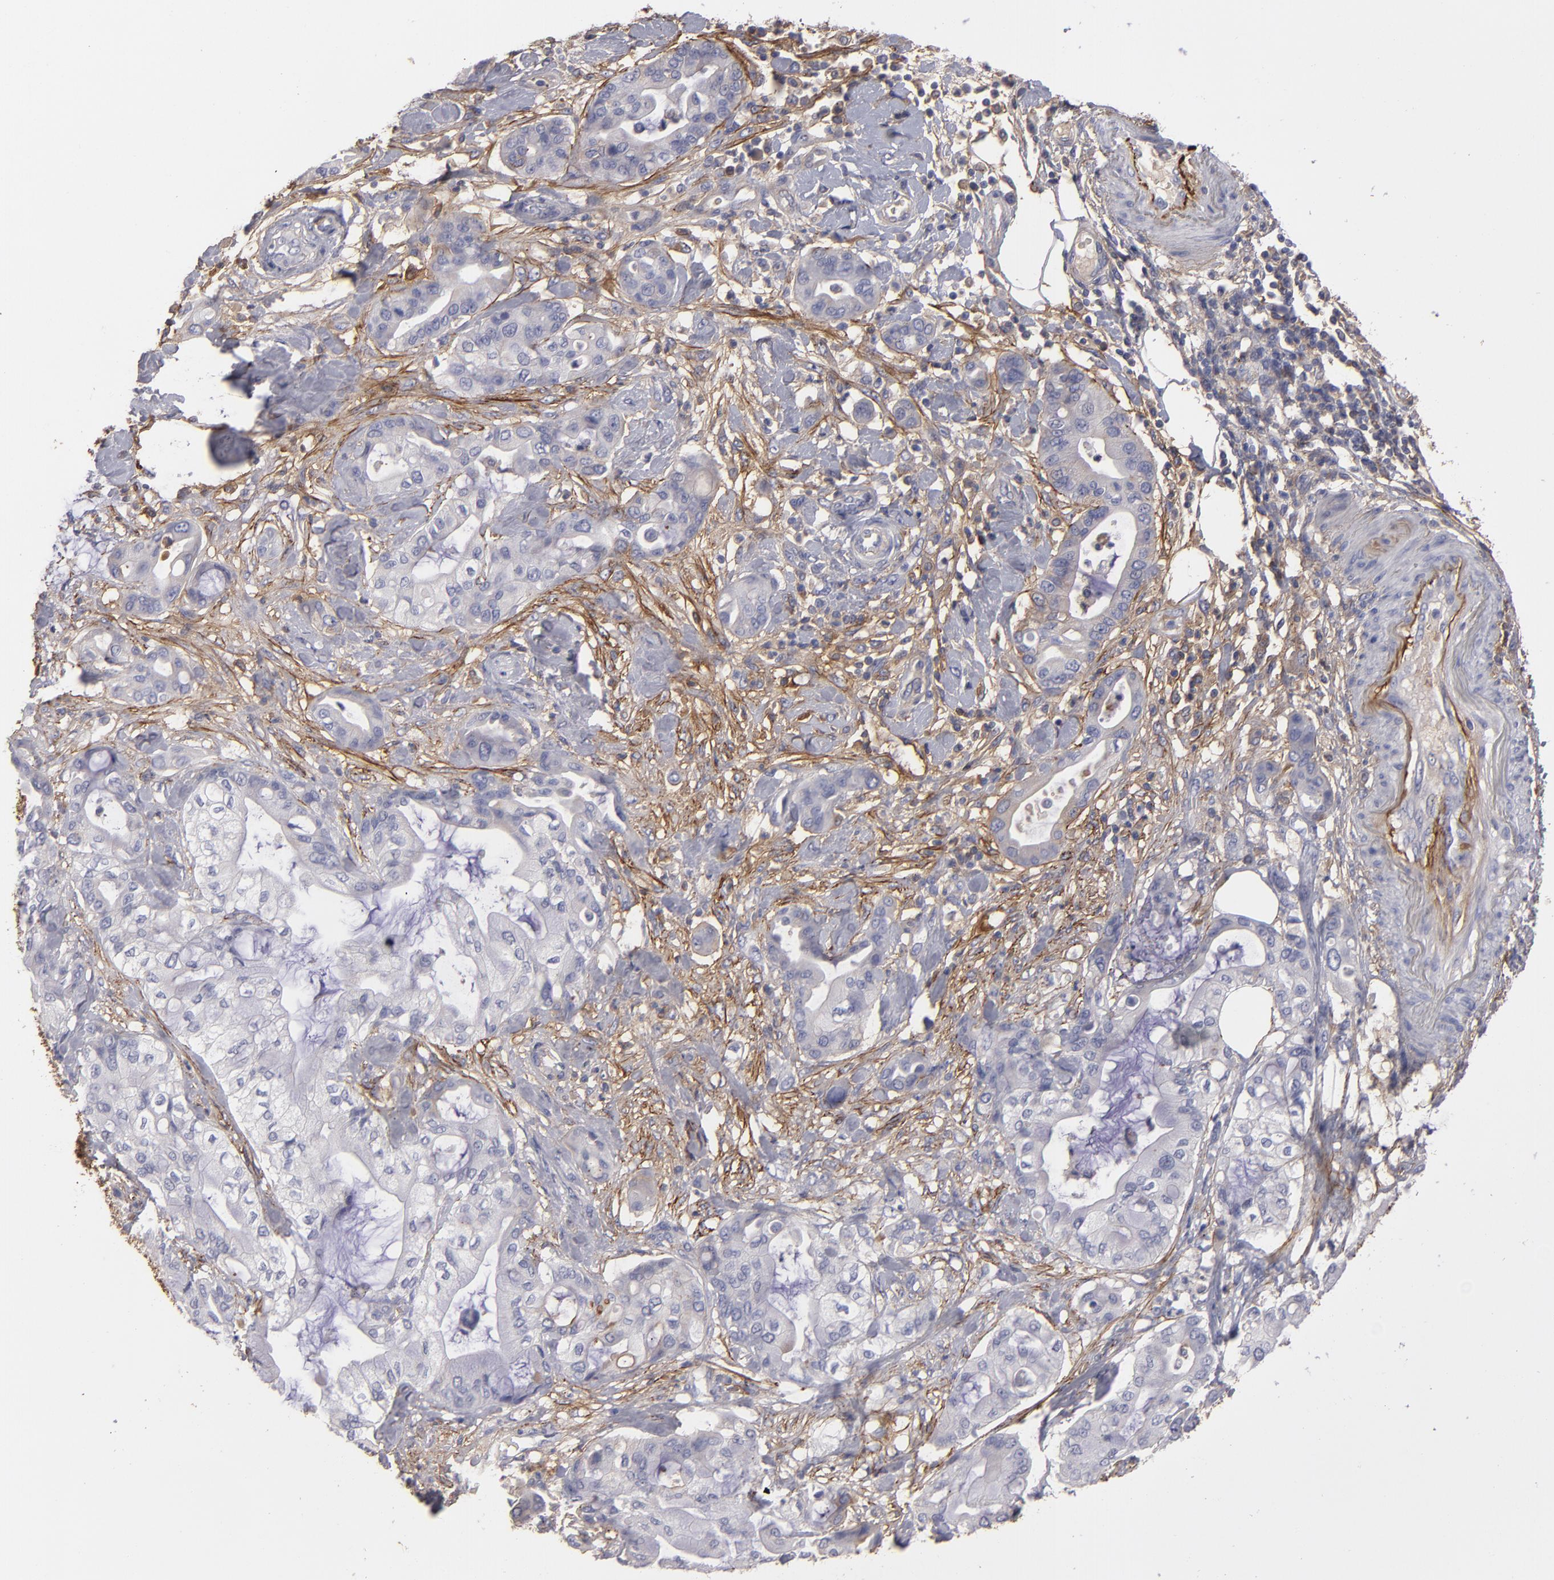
{"staining": {"intensity": "negative", "quantity": "none", "location": "none"}, "tissue": "pancreatic cancer", "cell_type": "Tumor cells", "image_type": "cancer", "snomed": [{"axis": "morphology", "description": "Adenocarcinoma, NOS"}, {"axis": "morphology", "description": "Adenocarcinoma, metastatic, NOS"}, {"axis": "topography", "description": "Lymph node"}, {"axis": "topography", "description": "Pancreas"}, {"axis": "topography", "description": "Duodenum"}], "caption": "IHC micrograph of neoplastic tissue: human adenocarcinoma (pancreatic) stained with DAB shows no significant protein positivity in tumor cells.", "gene": "FBLN1", "patient": {"sex": "female", "age": 64}}